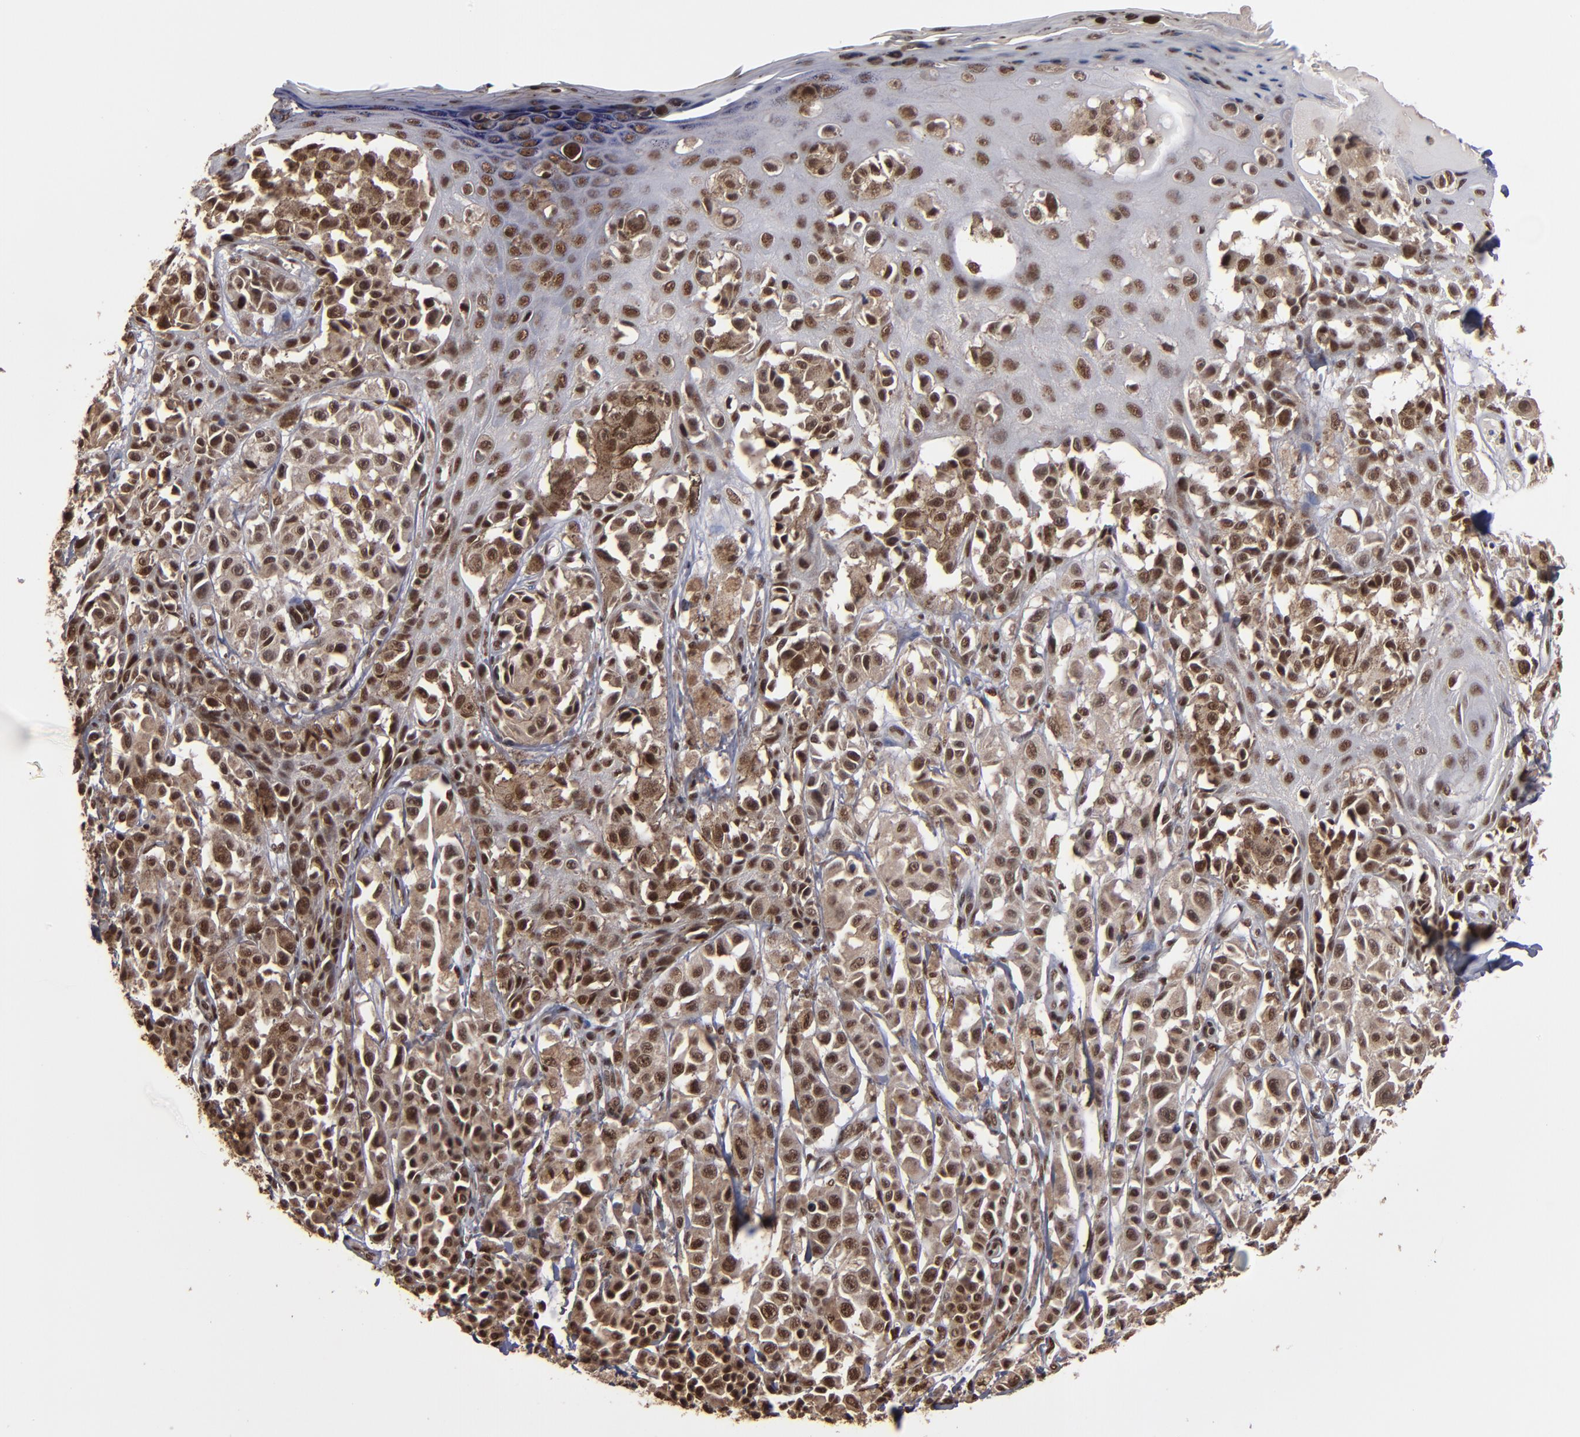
{"staining": {"intensity": "moderate", "quantity": ">75%", "location": "cytoplasmic/membranous,nuclear"}, "tissue": "melanoma", "cell_type": "Tumor cells", "image_type": "cancer", "snomed": [{"axis": "morphology", "description": "Malignant melanoma, NOS"}, {"axis": "topography", "description": "Skin"}], "caption": "DAB (3,3'-diaminobenzidine) immunohistochemical staining of human melanoma reveals moderate cytoplasmic/membranous and nuclear protein staining in approximately >75% of tumor cells. (brown staining indicates protein expression, while blue staining denotes nuclei).", "gene": "SNW1", "patient": {"sex": "female", "age": 38}}